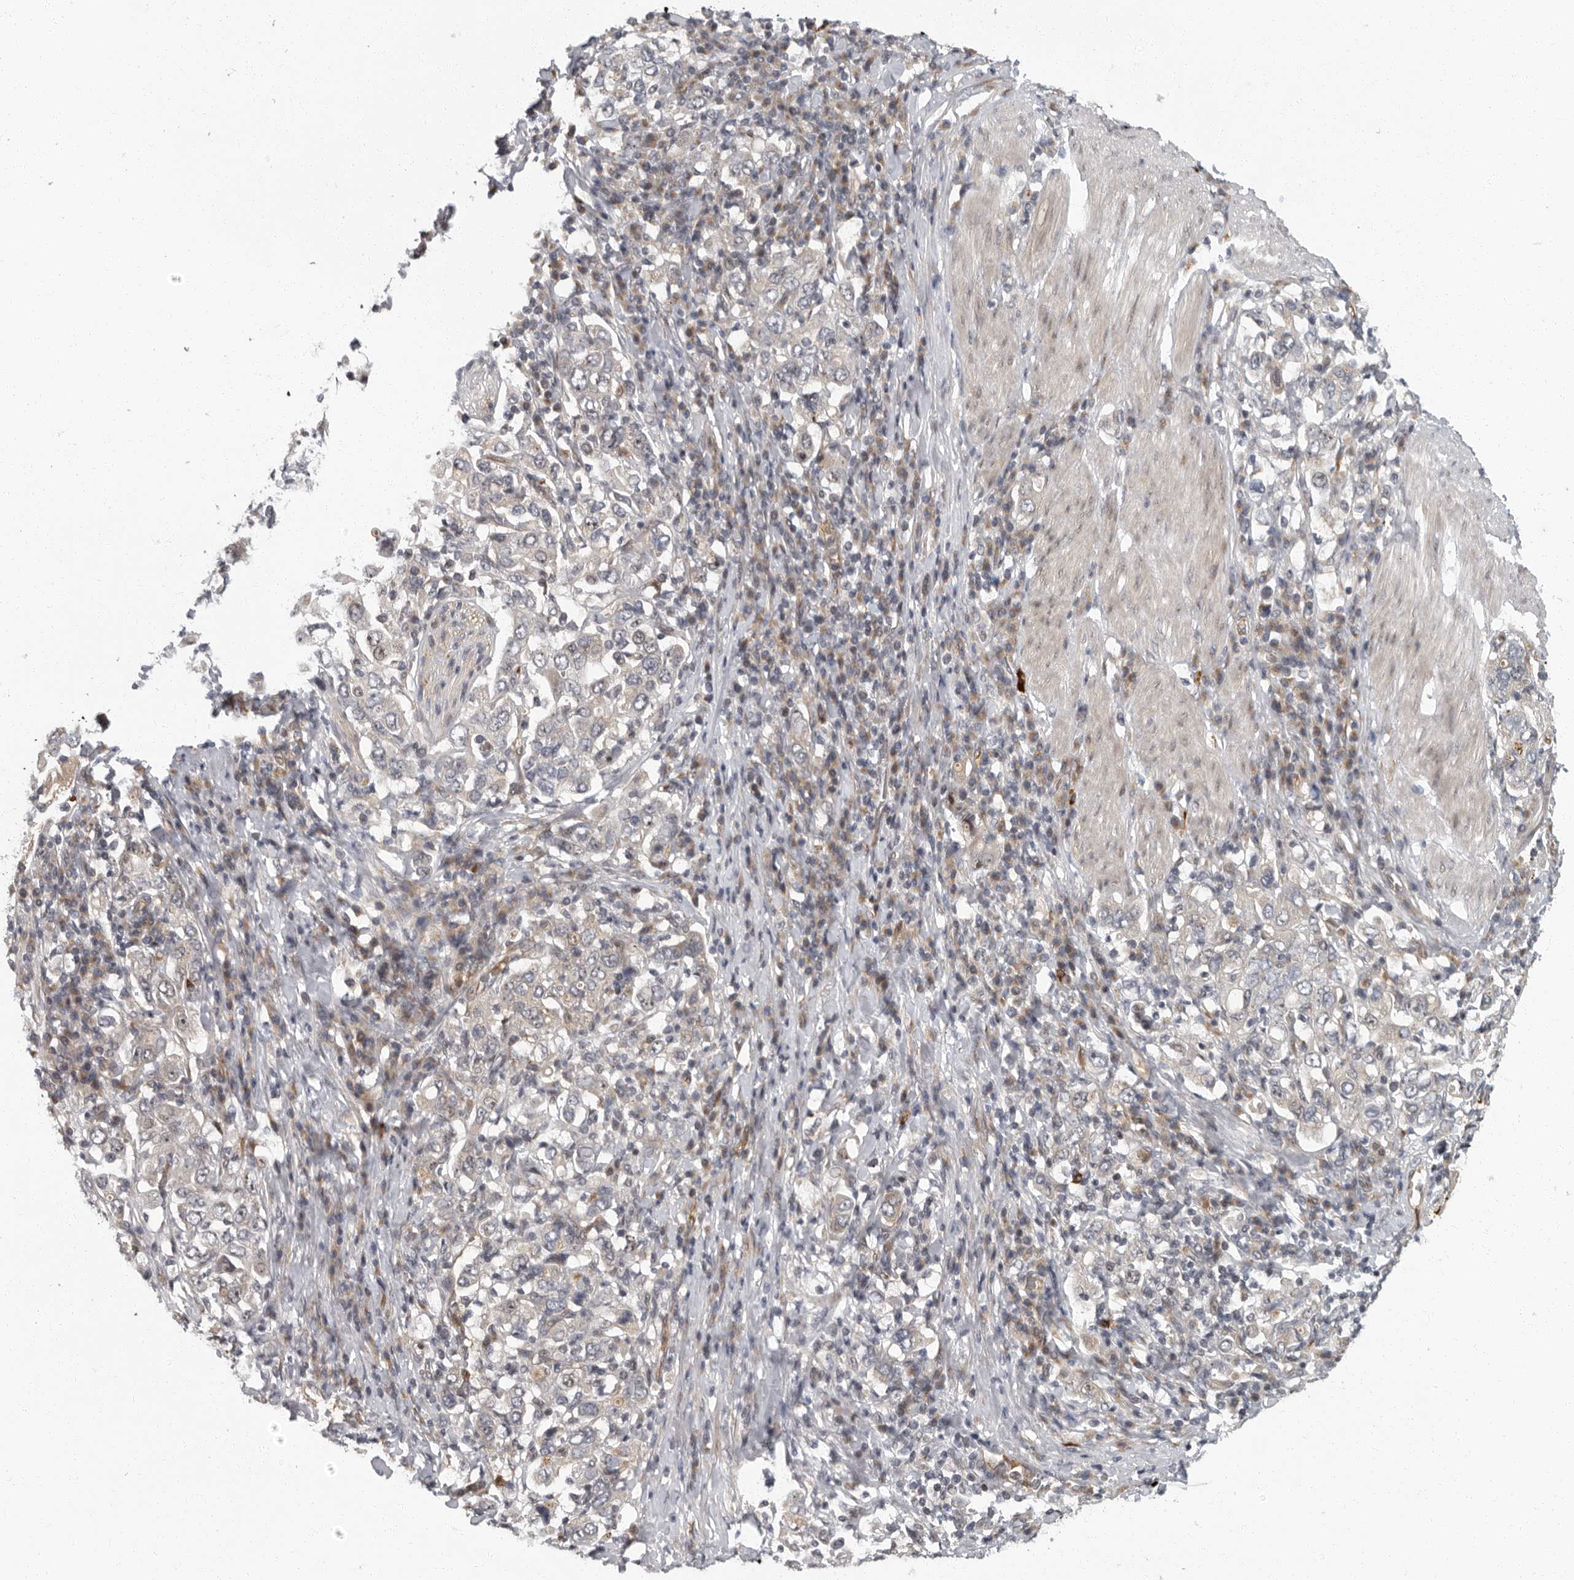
{"staining": {"intensity": "negative", "quantity": "none", "location": "none"}, "tissue": "stomach cancer", "cell_type": "Tumor cells", "image_type": "cancer", "snomed": [{"axis": "morphology", "description": "Adenocarcinoma, NOS"}, {"axis": "topography", "description": "Stomach, upper"}], "caption": "The photomicrograph exhibits no significant staining in tumor cells of stomach cancer.", "gene": "PDCD11", "patient": {"sex": "male", "age": 62}}